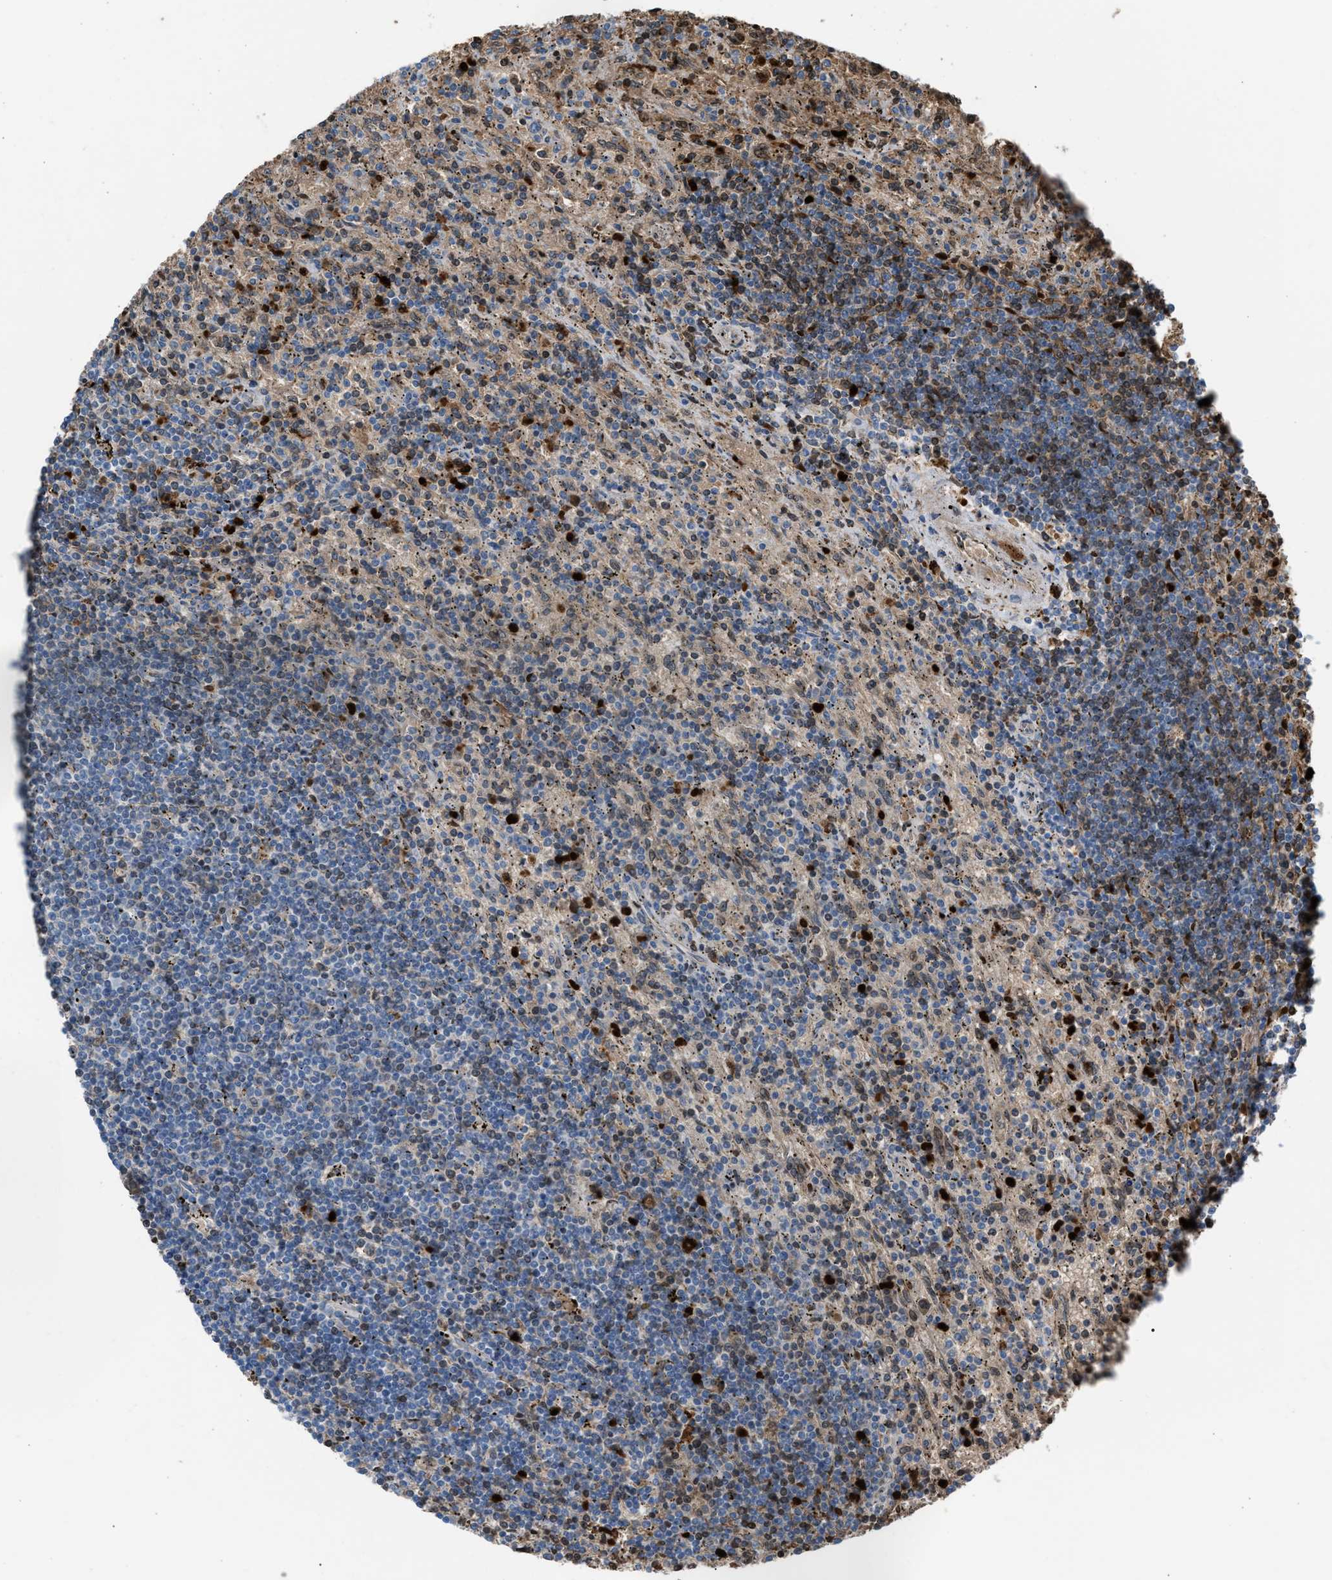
{"staining": {"intensity": "weak", "quantity": "<25%", "location": "cytoplasmic/membranous"}, "tissue": "lymphoma", "cell_type": "Tumor cells", "image_type": "cancer", "snomed": [{"axis": "morphology", "description": "Malignant lymphoma, non-Hodgkin's type, Low grade"}, {"axis": "topography", "description": "Spleen"}], "caption": "Immunohistochemistry image of neoplastic tissue: human malignant lymphoma, non-Hodgkin's type (low-grade) stained with DAB displays no significant protein positivity in tumor cells. (Stains: DAB (3,3'-diaminobenzidine) immunohistochemistry (IHC) with hematoxylin counter stain, Microscopy: brightfield microscopy at high magnification).", "gene": "CFAP77", "patient": {"sex": "male", "age": 76}}